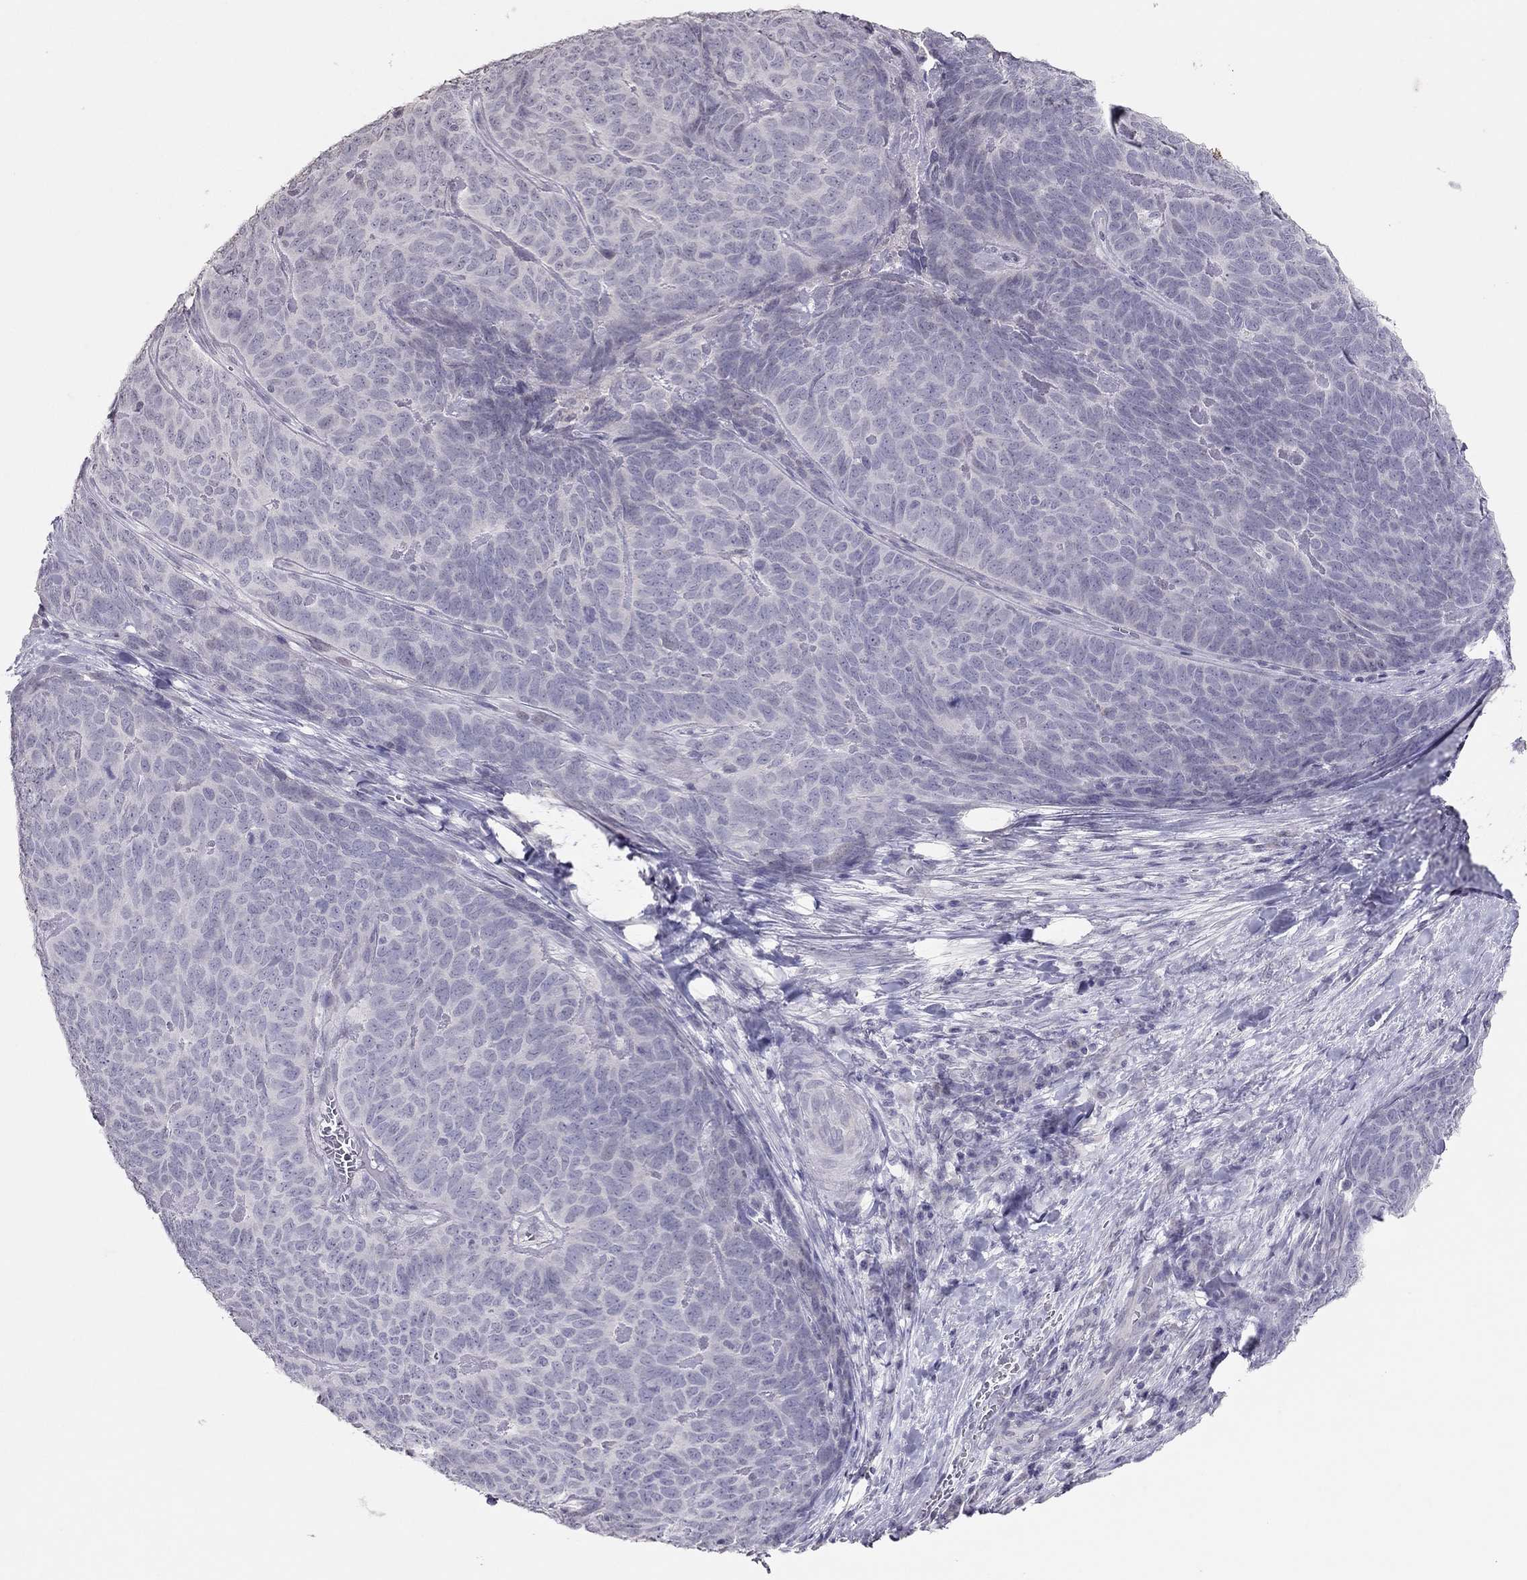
{"staining": {"intensity": "negative", "quantity": "none", "location": "none"}, "tissue": "skin cancer", "cell_type": "Tumor cells", "image_type": "cancer", "snomed": [{"axis": "morphology", "description": "Squamous cell carcinoma, NOS"}, {"axis": "topography", "description": "Skin"}, {"axis": "topography", "description": "Anal"}], "caption": "Tumor cells are negative for brown protein staining in skin squamous cell carcinoma.", "gene": "TSHB", "patient": {"sex": "female", "age": 51}}